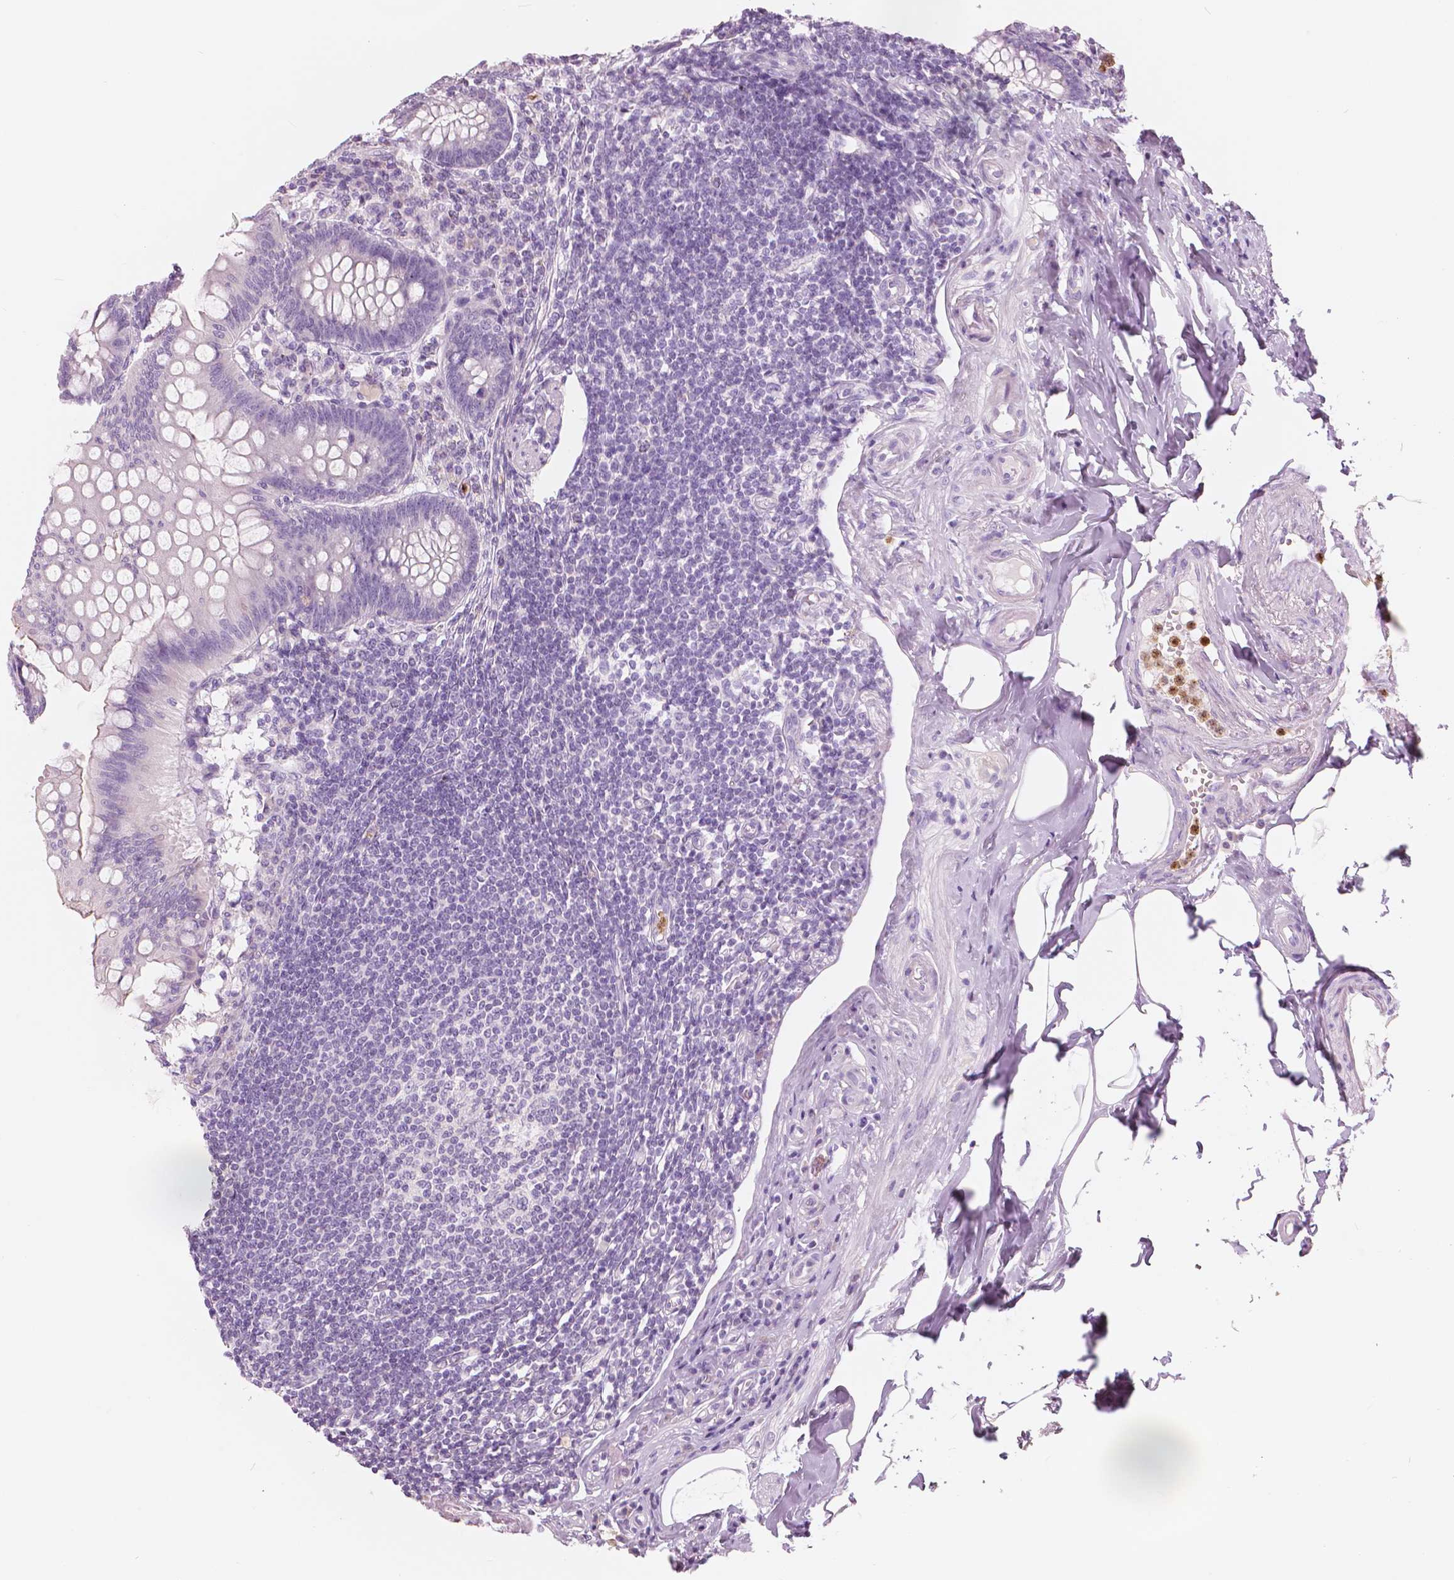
{"staining": {"intensity": "negative", "quantity": "none", "location": "none"}, "tissue": "appendix", "cell_type": "Glandular cells", "image_type": "normal", "snomed": [{"axis": "morphology", "description": "Normal tissue, NOS"}, {"axis": "topography", "description": "Appendix"}], "caption": "High power microscopy image of an IHC histopathology image of unremarkable appendix, revealing no significant expression in glandular cells.", "gene": "CXCR2", "patient": {"sex": "female", "age": 57}}